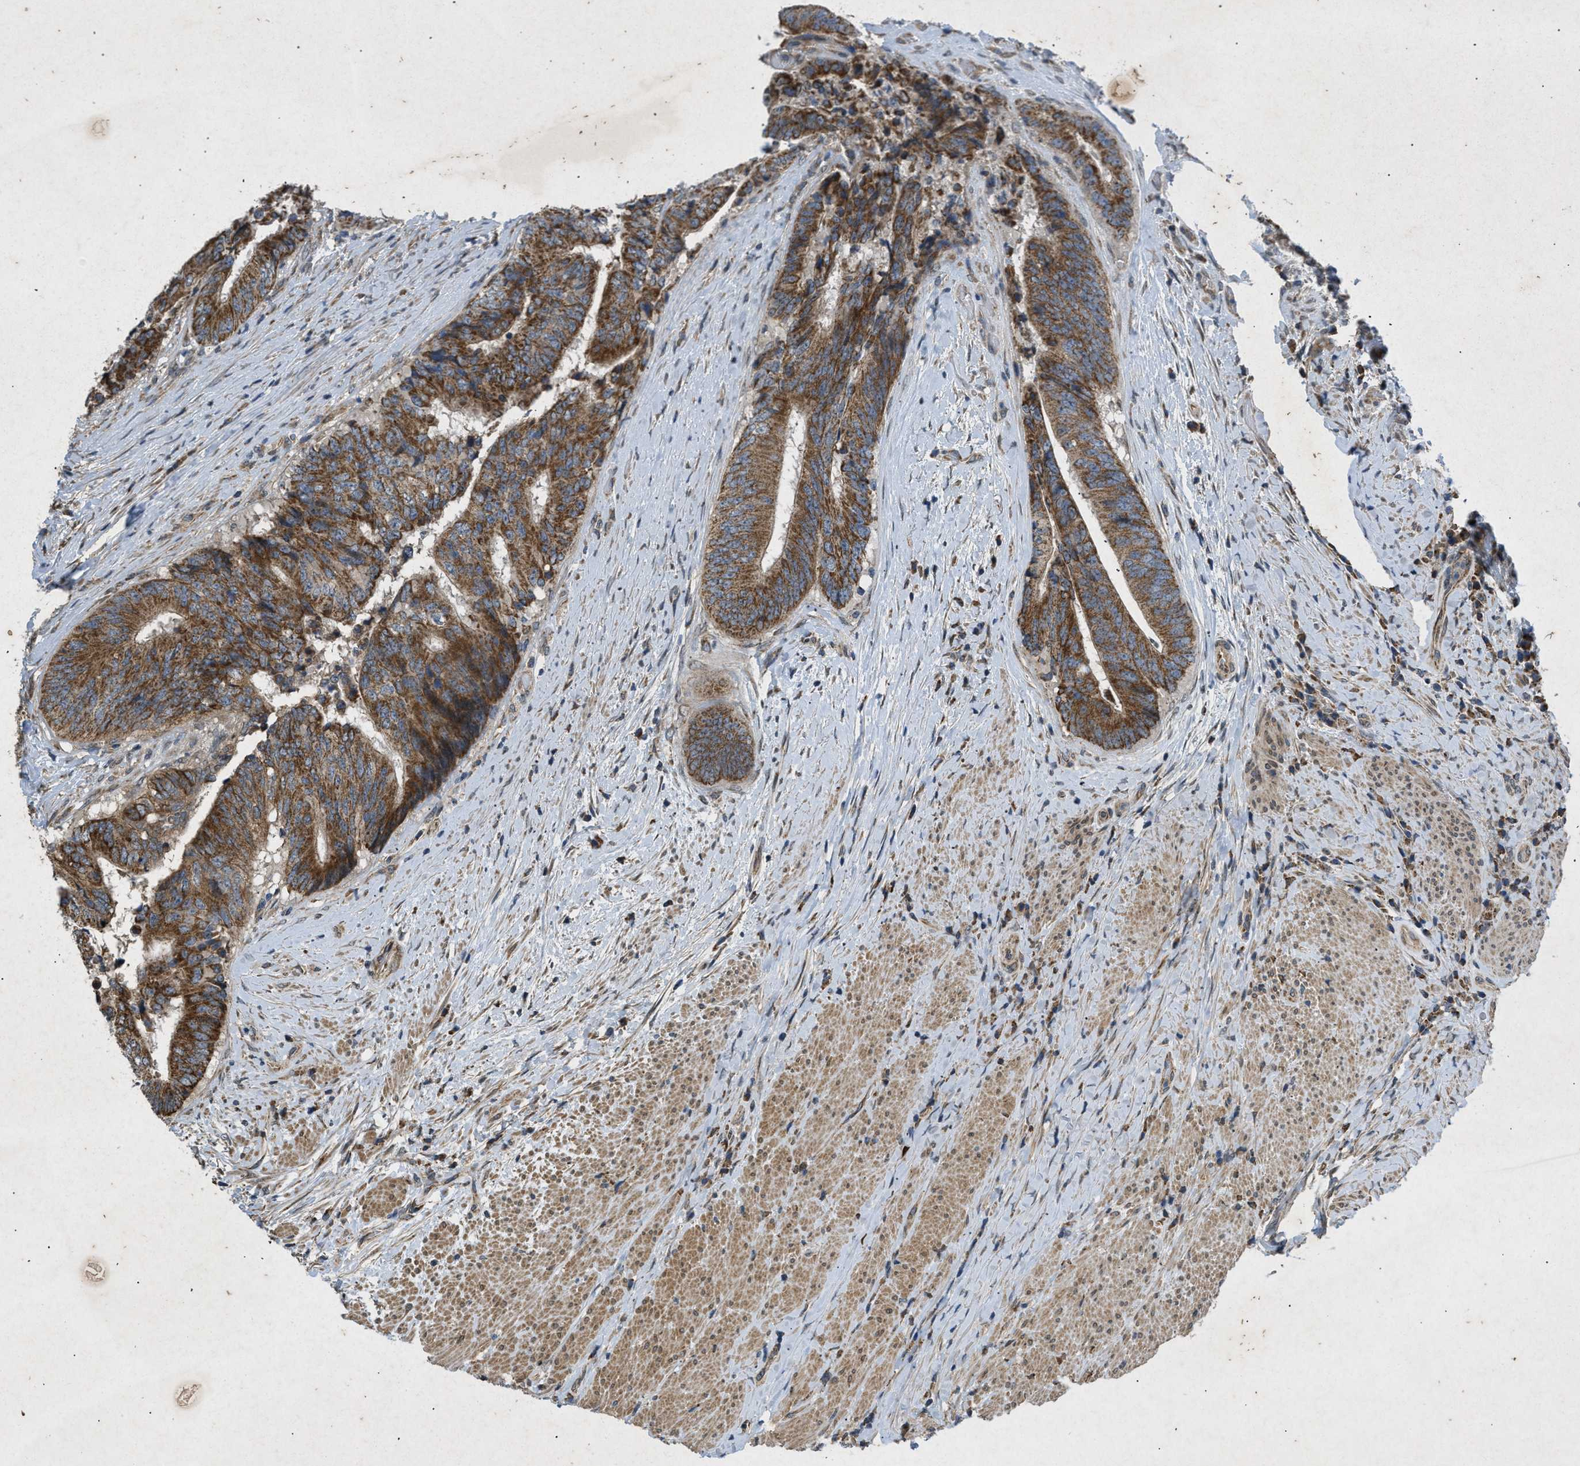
{"staining": {"intensity": "moderate", "quantity": ">75%", "location": "cytoplasmic/membranous"}, "tissue": "colorectal cancer", "cell_type": "Tumor cells", "image_type": "cancer", "snomed": [{"axis": "morphology", "description": "Adenocarcinoma, NOS"}, {"axis": "topography", "description": "Rectum"}], "caption": "This micrograph exhibits colorectal cancer stained with IHC to label a protein in brown. The cytoplasmic/membranous of tumor cells show moderate positivity for the protein. Nuclei are counter-stained blue.", "gene": "PRKG2", "patient": {"sex": "male", "age": 72}}